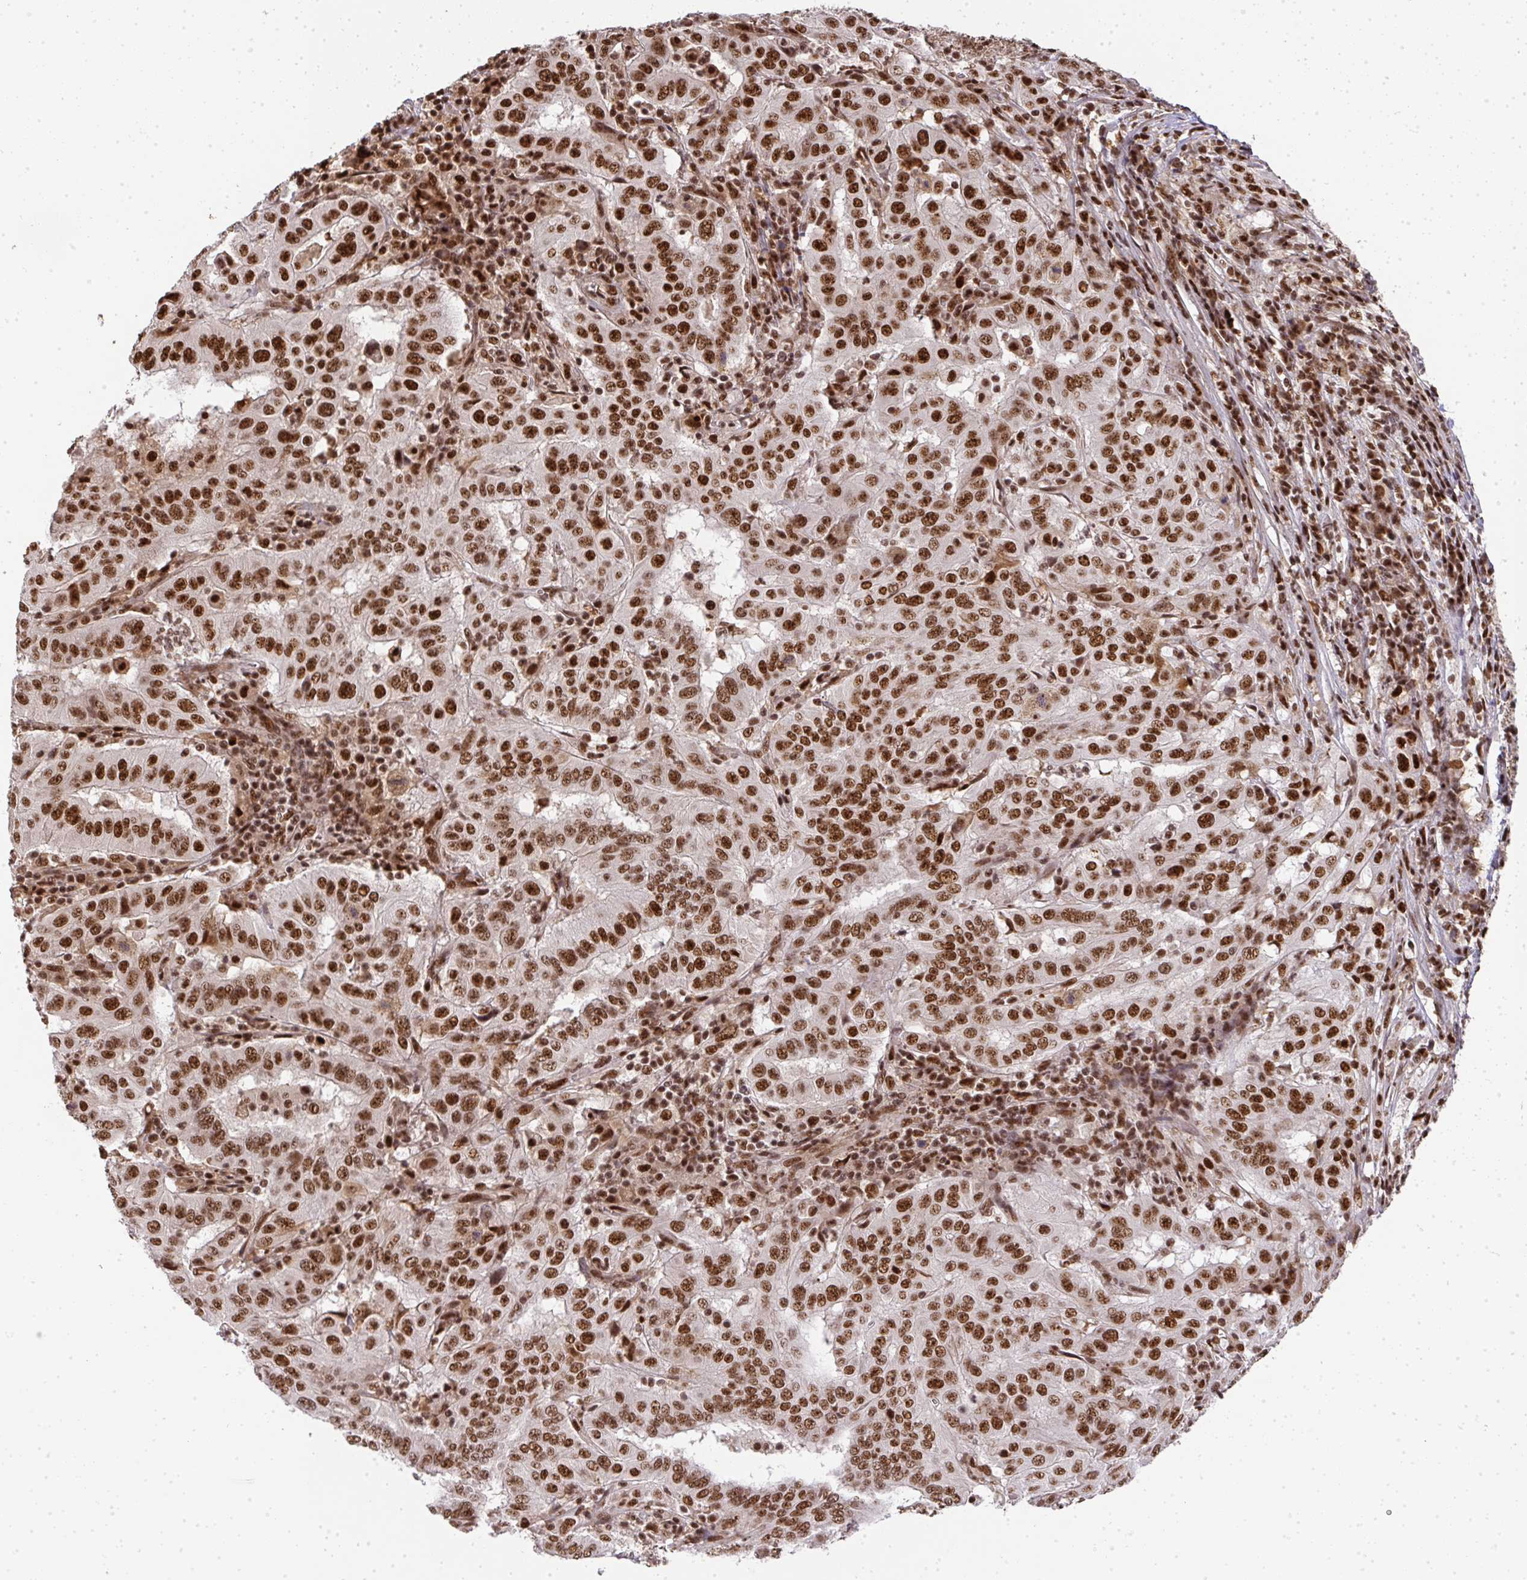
{"staining": {"intensity": "strong", "quantity": ">75%", "location": "nuclear"}, "tissue": "pancreatic cancer", "cell_type": "Tumor cells", "image_type": "cancer", "snomed": [{"axis": "morphology", "description": "Adenocarcinoma, NOS"}, {"axis": "topography", "description": "Pancreas"}], "caption": "Protein staining of pancreatic cancer (adenocarcinoma) tissue demonstrates strong nuclear staining in approximately >75% of tumor cells.", "gene": "U2AF1", "patient": {"sex": "male", "age": 63}}